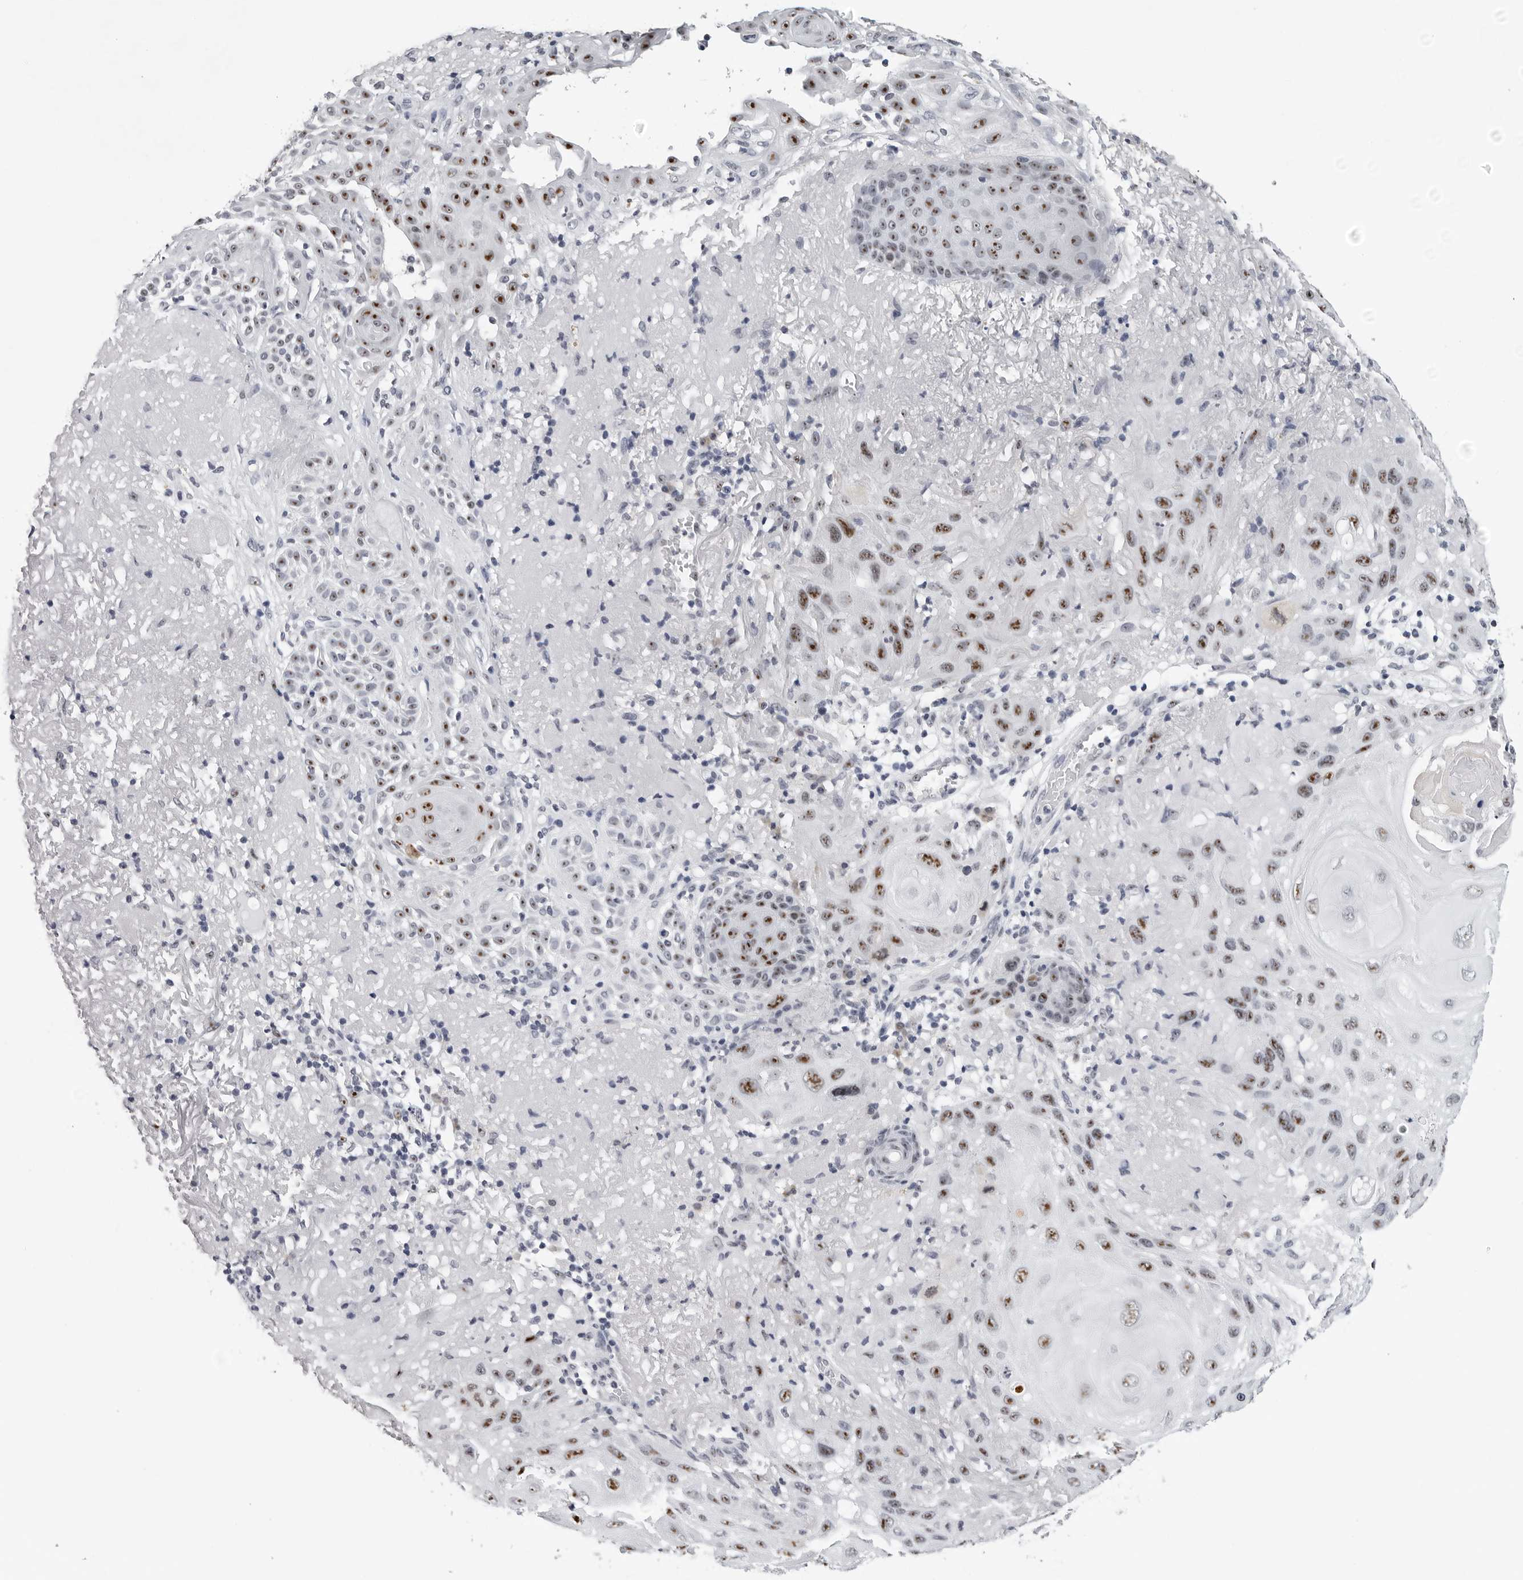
{"staining": {"intensity": "moderate", "quantity": ">75%", "location": "nuclear"}, "tissue": "skin cancer", "cell_type": "Tumor cells", "image_type": "cancer", "snomed": [{"axis": "morphology", "description": "Normal tissue, NOS"}, {"axis": "morphology", "description": "Squamous cell carcinoma, NOS"}, {"axis": "topography", "description": "Skin"}], "caption": "Immunohistochemical staining of squamous cell carcinoma (skin) demonstrates medium levels of moderate nuclear staining in about >75% of tumor cells.", "gene": "GNL2", "patient": {"sex": "female", "age": 96}}